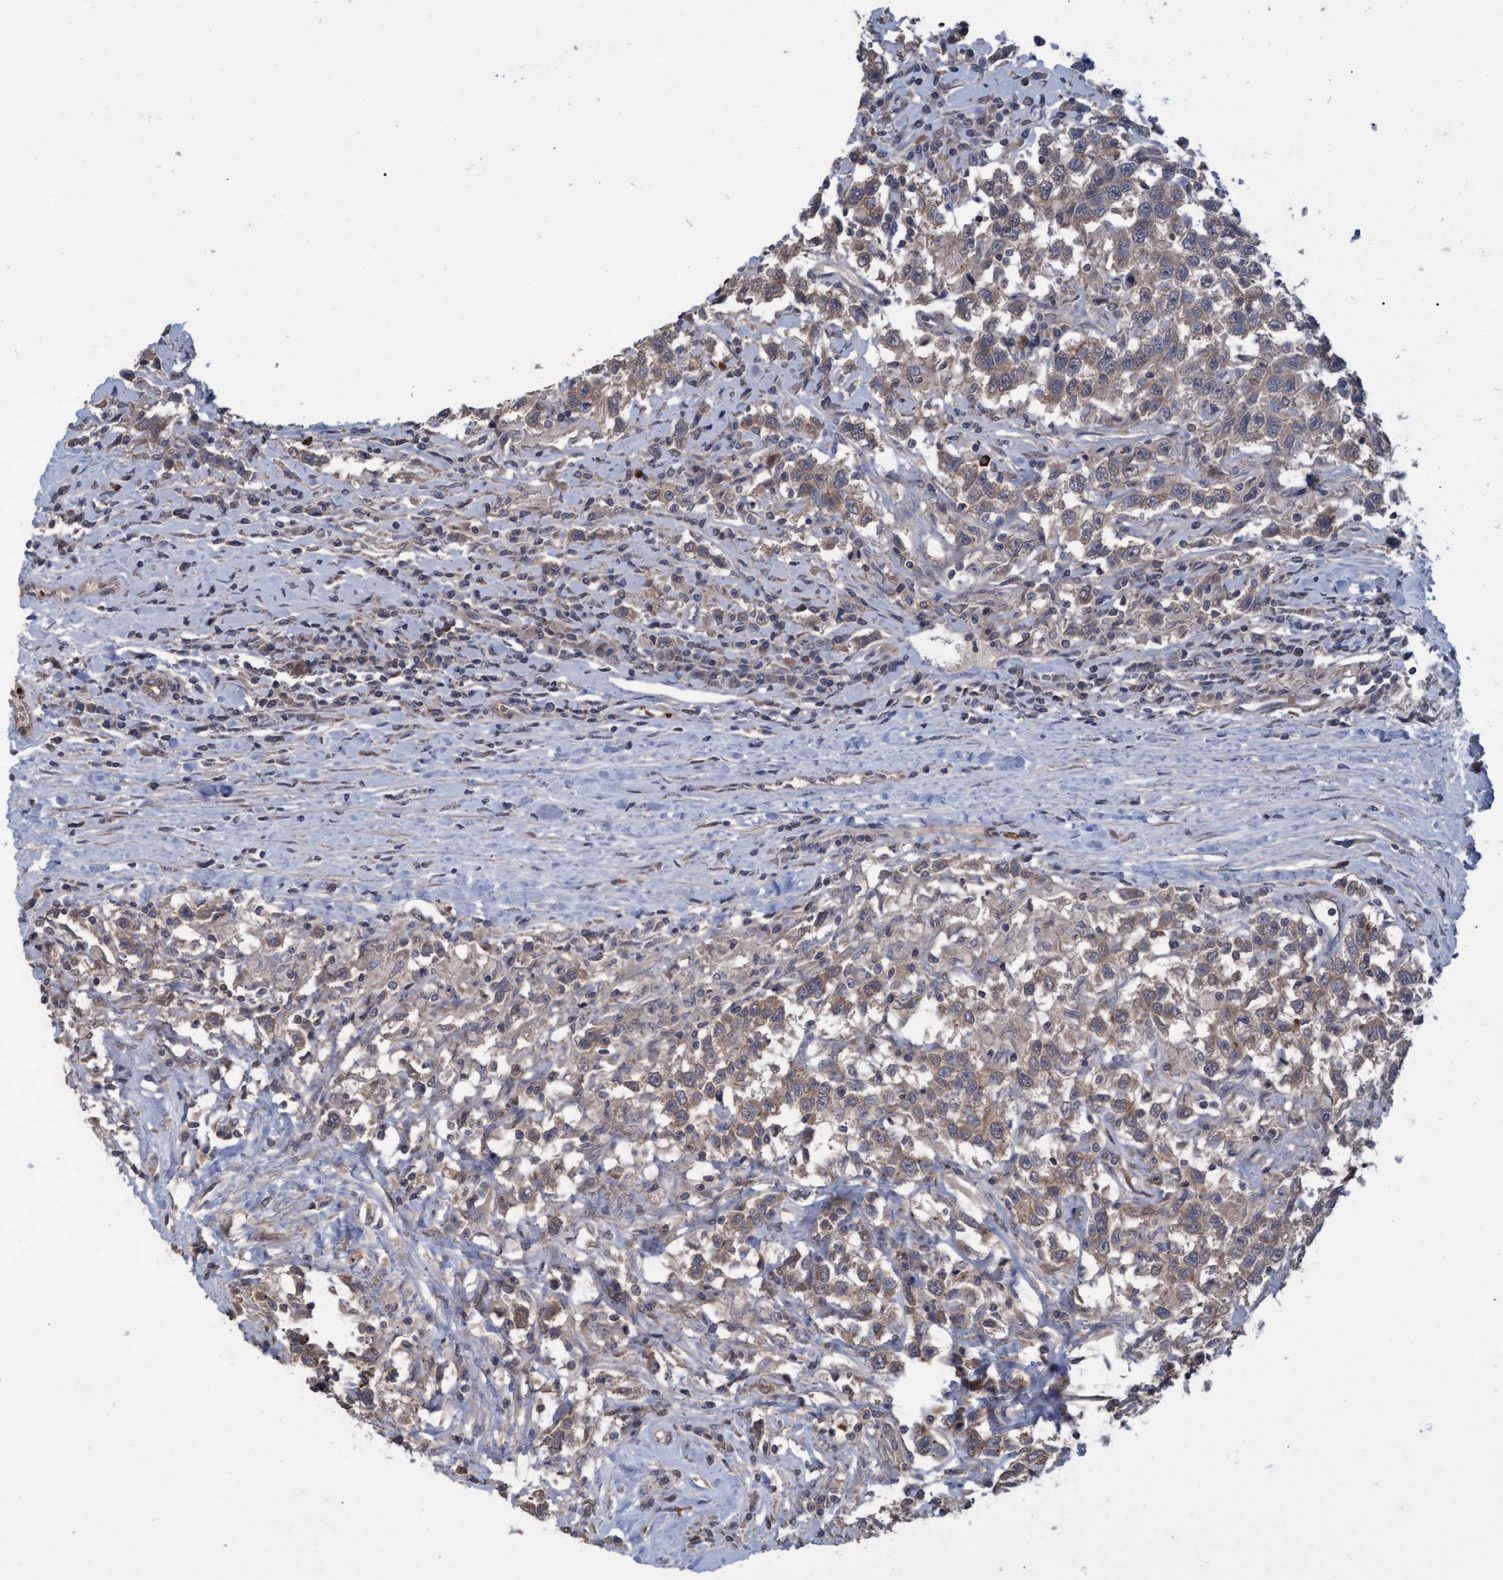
{"staining": {"intensity": "weak", "quantity": ">75%", "location": "cytoplasmic/membranous"}, "tissue": "testis cancer", "cell_type": "Tumor cells", "image_type": "cancer", "snomed": [{"axis": "morphology", "description": "Seminoma, NOS"}, {"axis": "topography", "description": "Testis"}], "caption": "Immunohistochemistry histopathology image of neoplastic tissue: human testis seminoma stained using immunohistochemistry demonstrates low levels of weak protein expression localized specifically in the cytoplasmic/membranous of tumor cells, appearing as a cytoplasmic/membranous brown color.", "gene": "NAA15", "patient": {"sex": "male", "age": 41}}